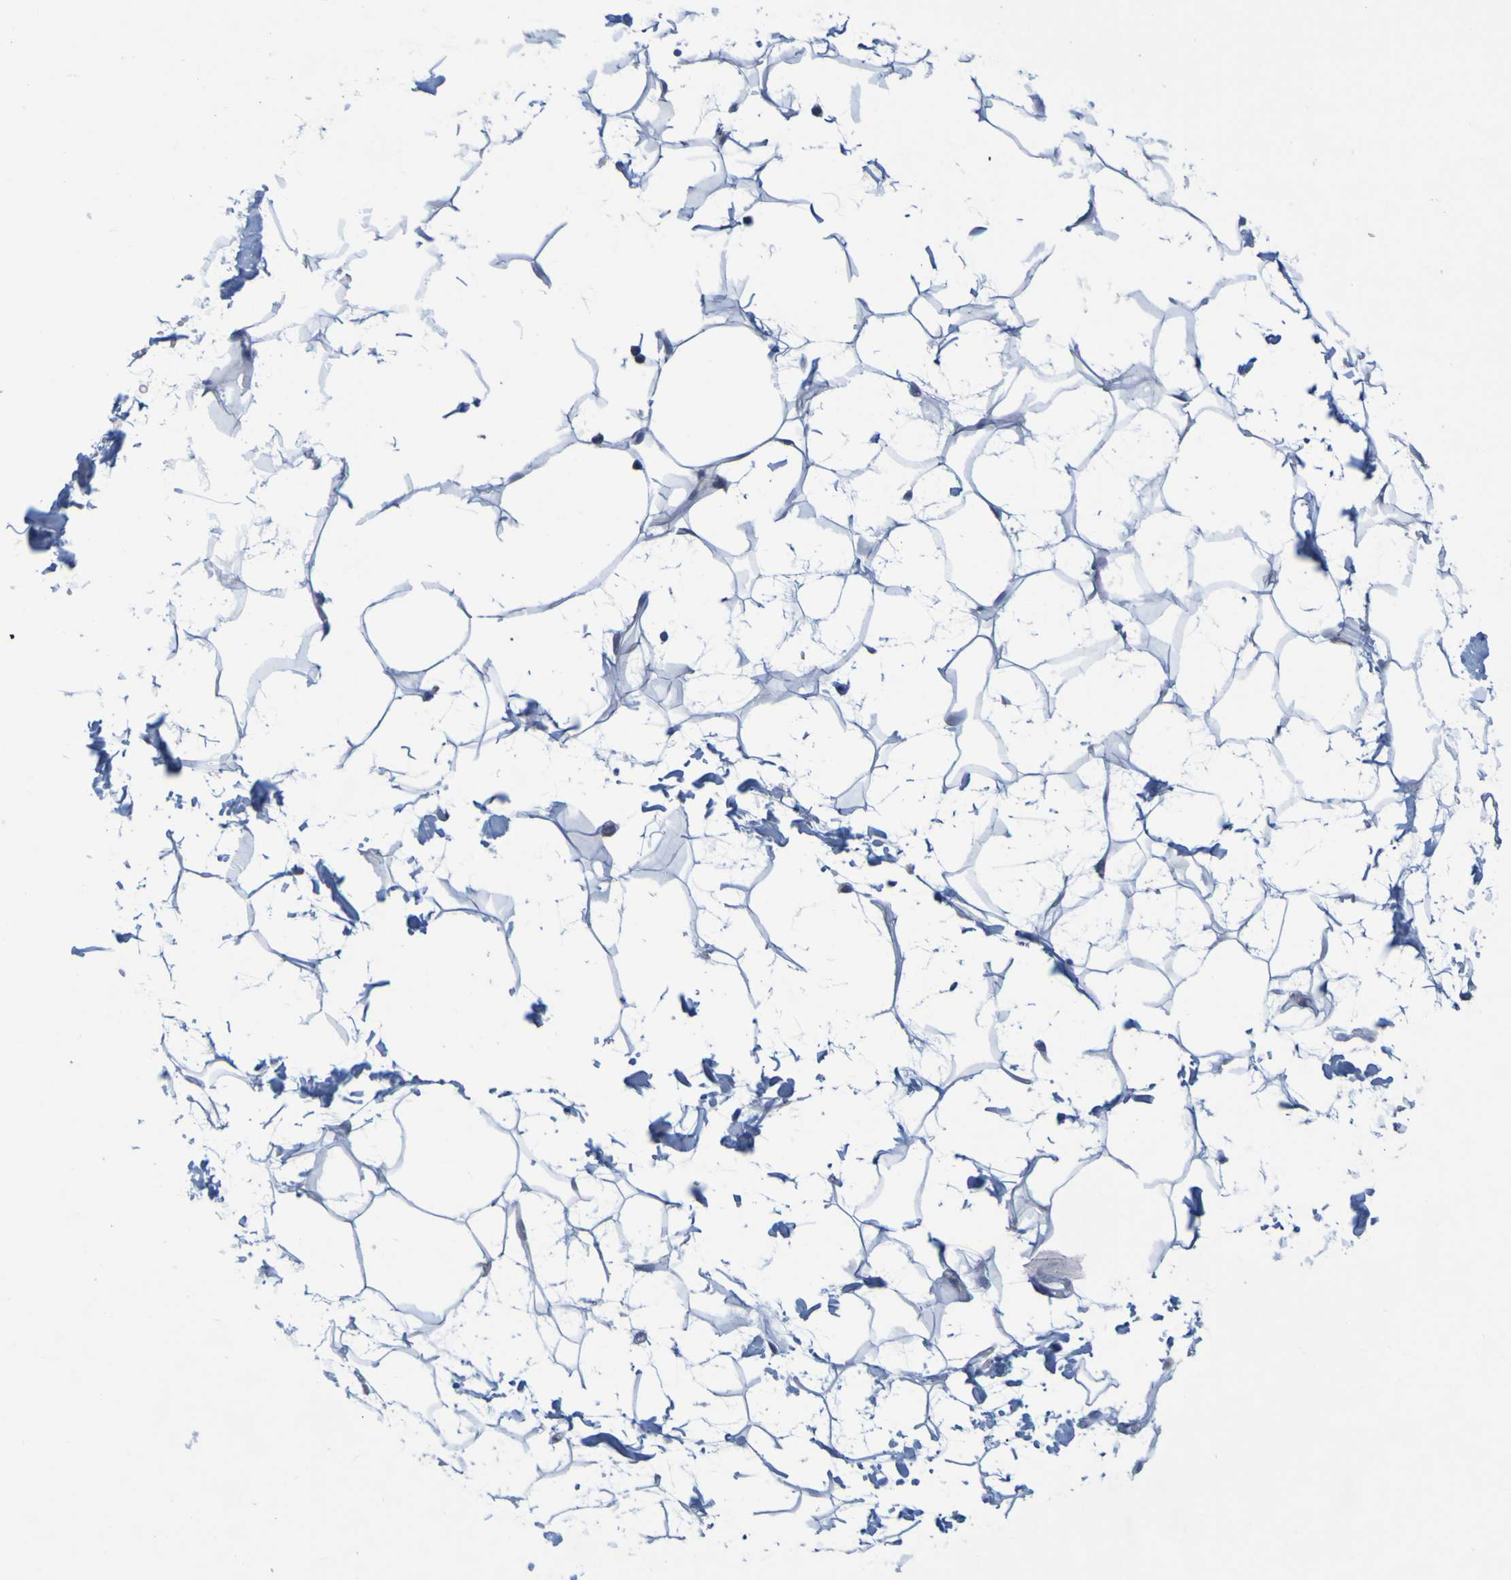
{"staining": {"intensity": "negative", "quantity": "none", "location": "none"}, "tissue": "adipose tissue", "cell_type": "Adipocytes", "image_type": "normal", "snomed": [{"axis": "morphology", "description": "Normal tissue, NOS"}, {"axis": "topography", "description": "Soft tissue"}], "caption": "The image displays no significant staining in adipocytes of adipose tissue.", "gene": "ENDOU", "patient": {"sex": "male", "age": 72}}